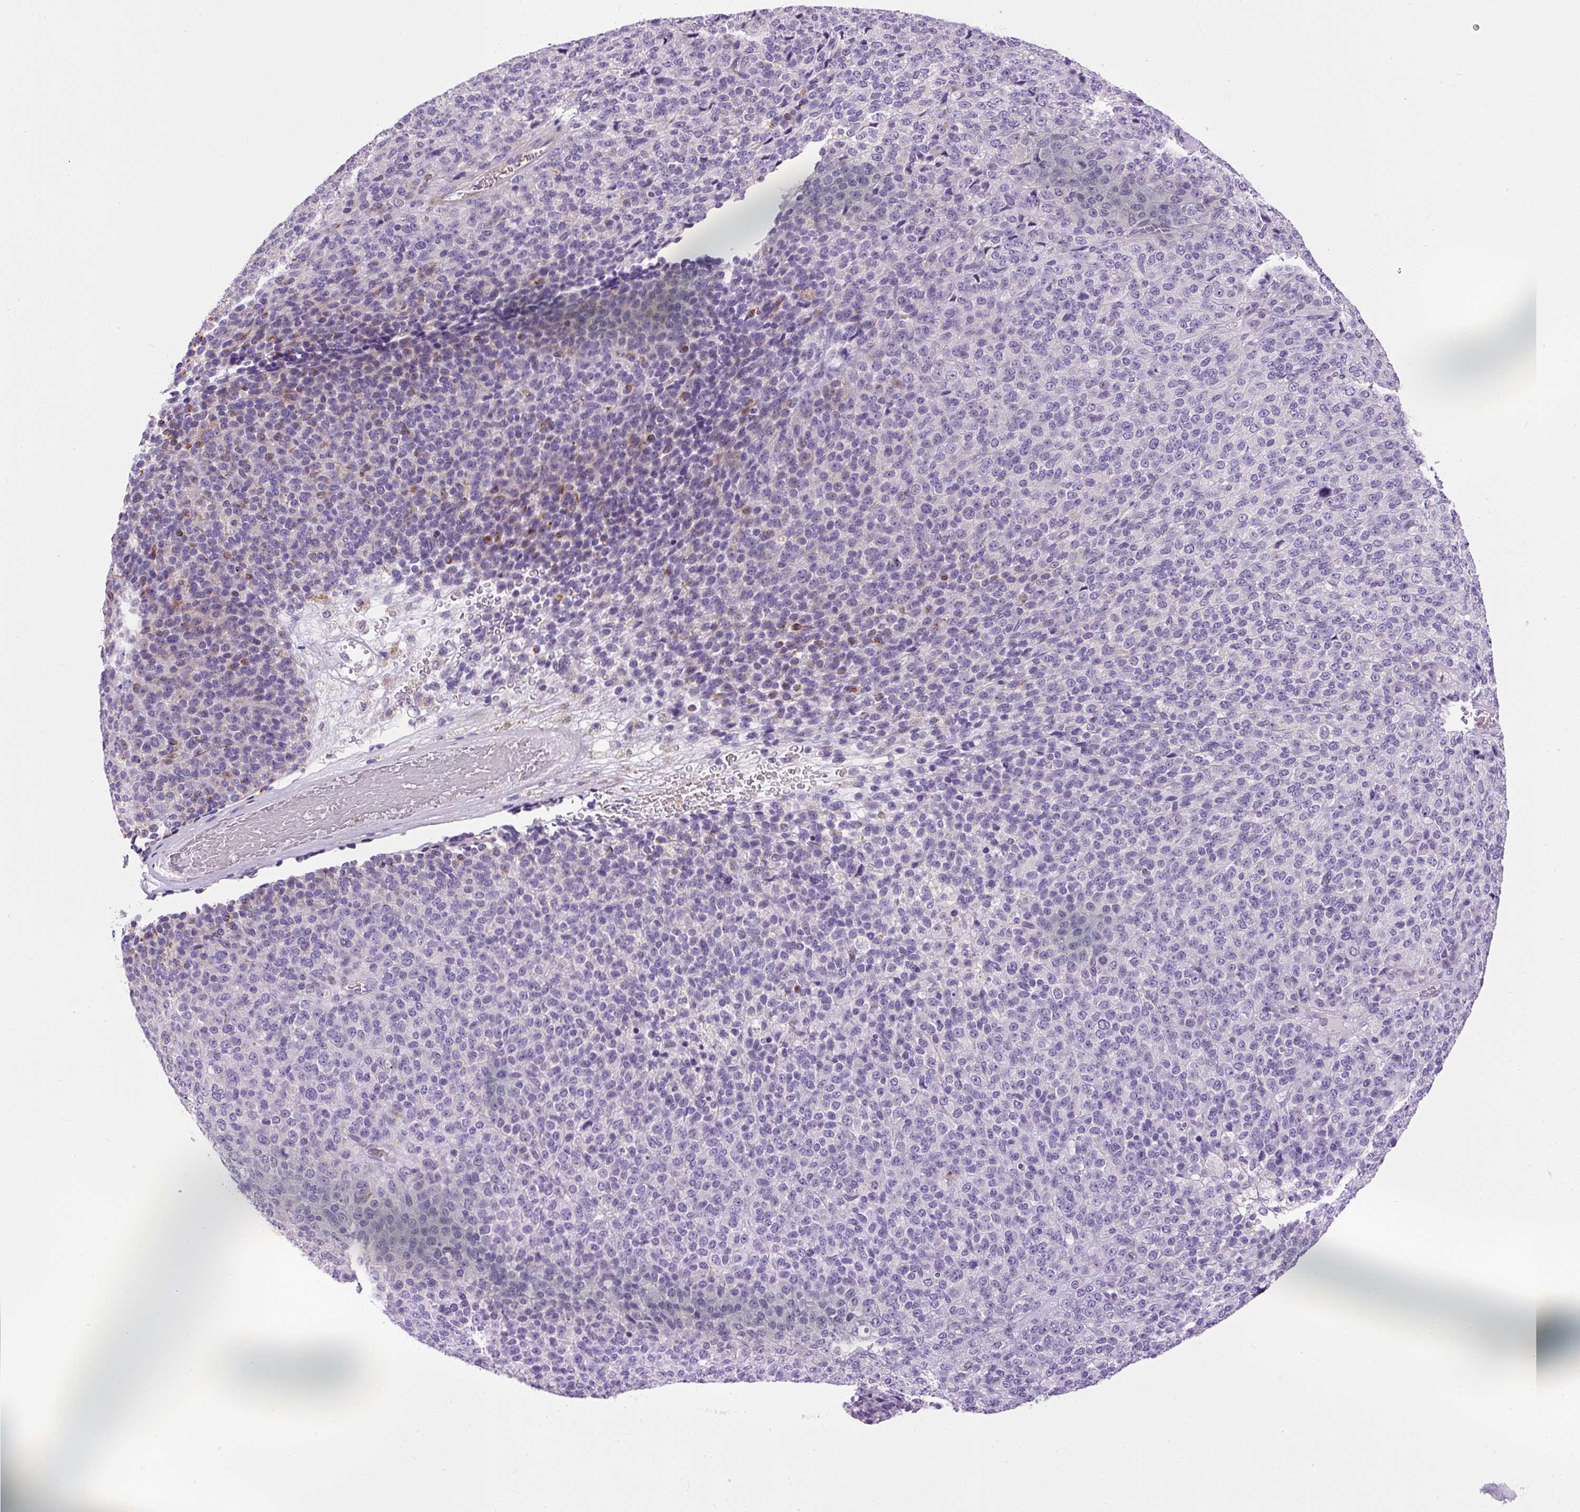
{"staining": {"intensity": "weak", "quantity": "<25%", "location": "cytoplasmic/membranous"}, "tissue": "melanoma", "cell_type": "Tumor cells", "image_type": "cancer", "snomed": [{"axis": "morphology", "description": "Malignant melanoma, Metastatic site"}, {"axis": "topography", "description": "Brain"}], "caption": "Protein analysis of malignant melanoma (metastatic site) reveals no significant expression in tumor cells.", "gene": "VWA7", "patient": {"sex": "female", "age": 56}}